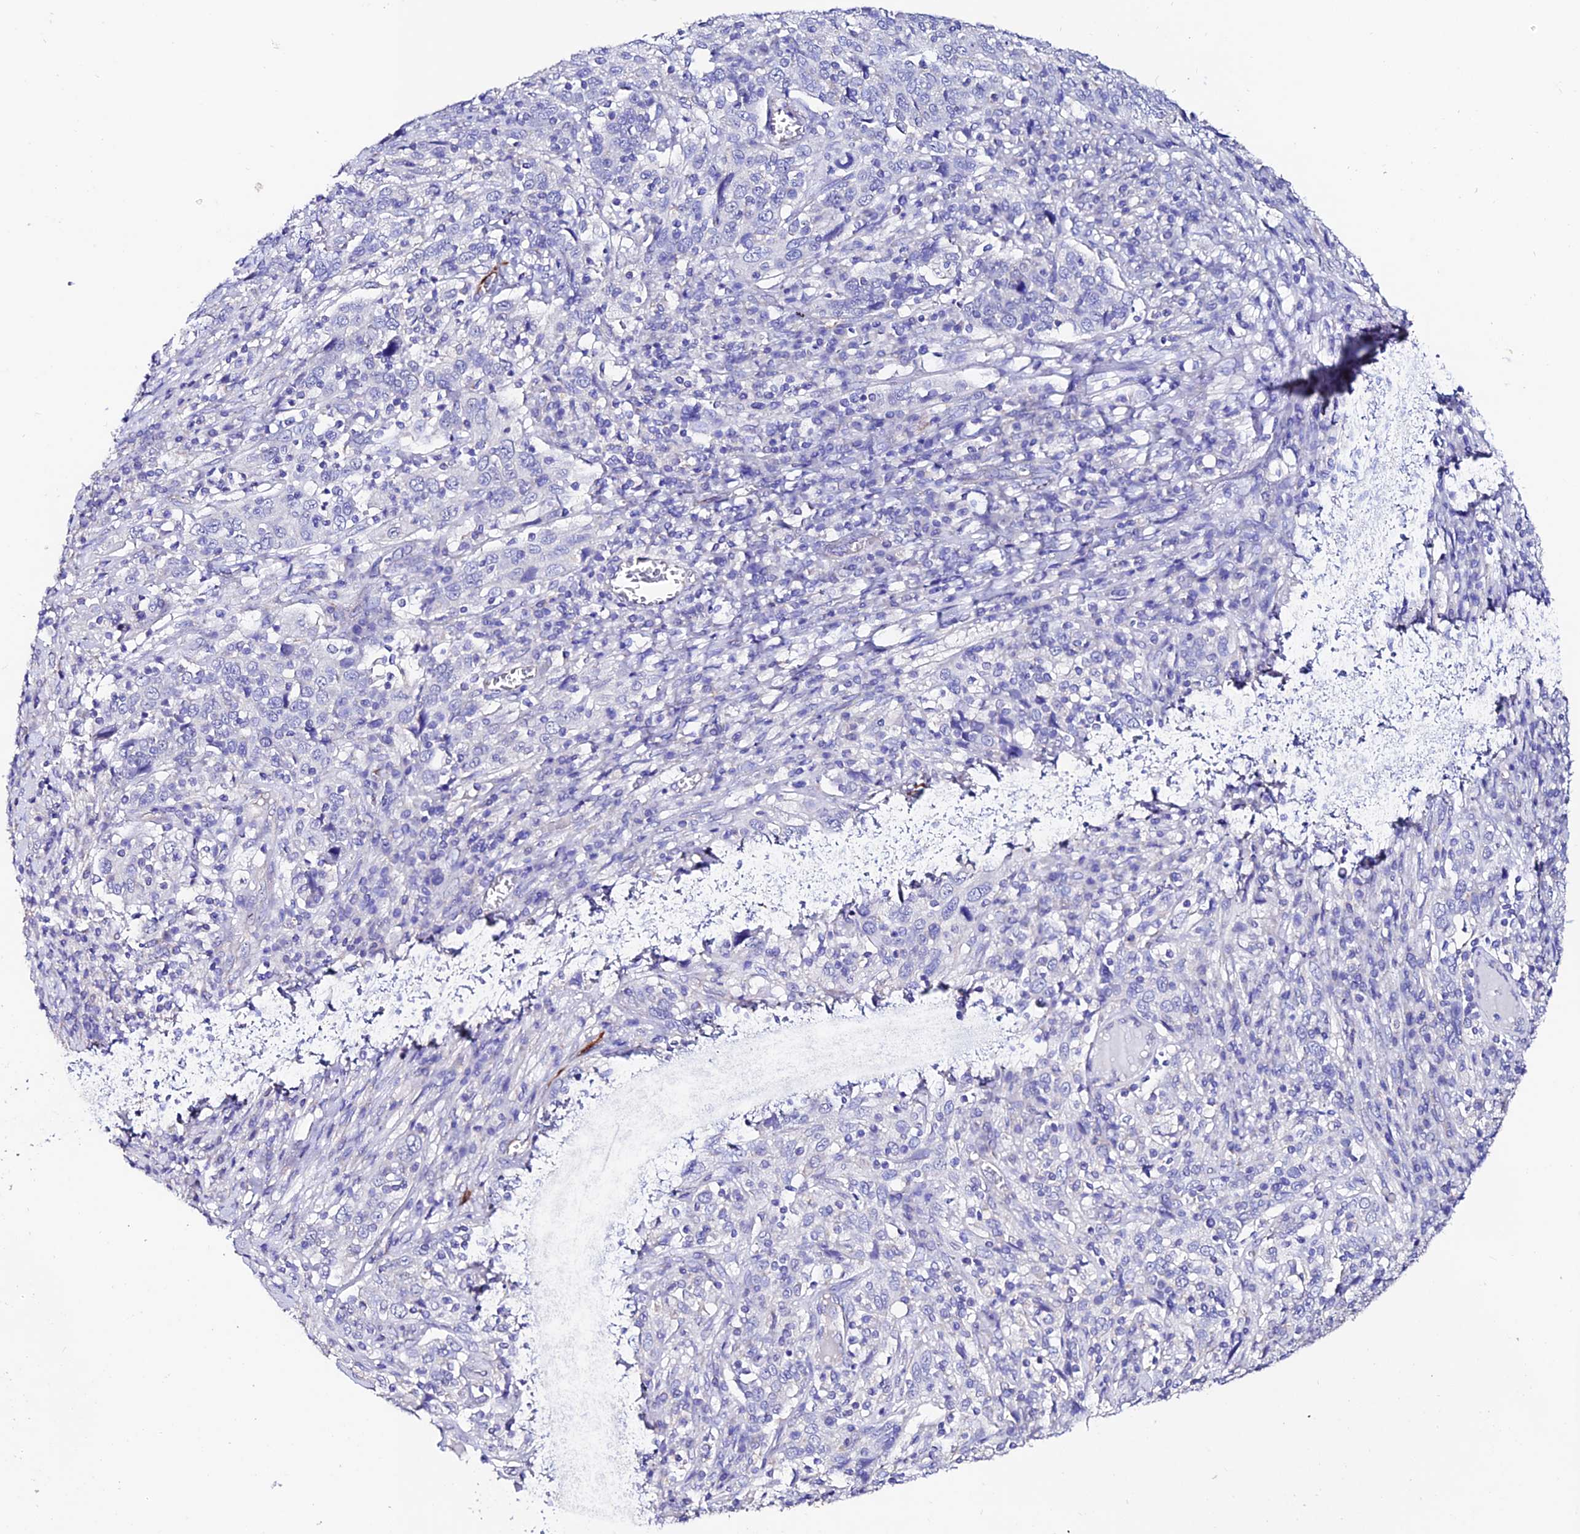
{"staining": {"intensity": "negative", "quantity": "none", "location": "none"}, "tissue": "cervical cancer", "cell_type": "Tumor cells", "image_type": "cancer", "snomed": [{"axis": "morphology", "description": "Squamous cell carcinoma, NOS"}, {"axis": "topography", "description": "Cervix"}], "caption": "Tumor cells are negative for brown protein staining in cervical cancer.", "gene": "ESM1", "patient": {"sex": "female", "age": 46}}